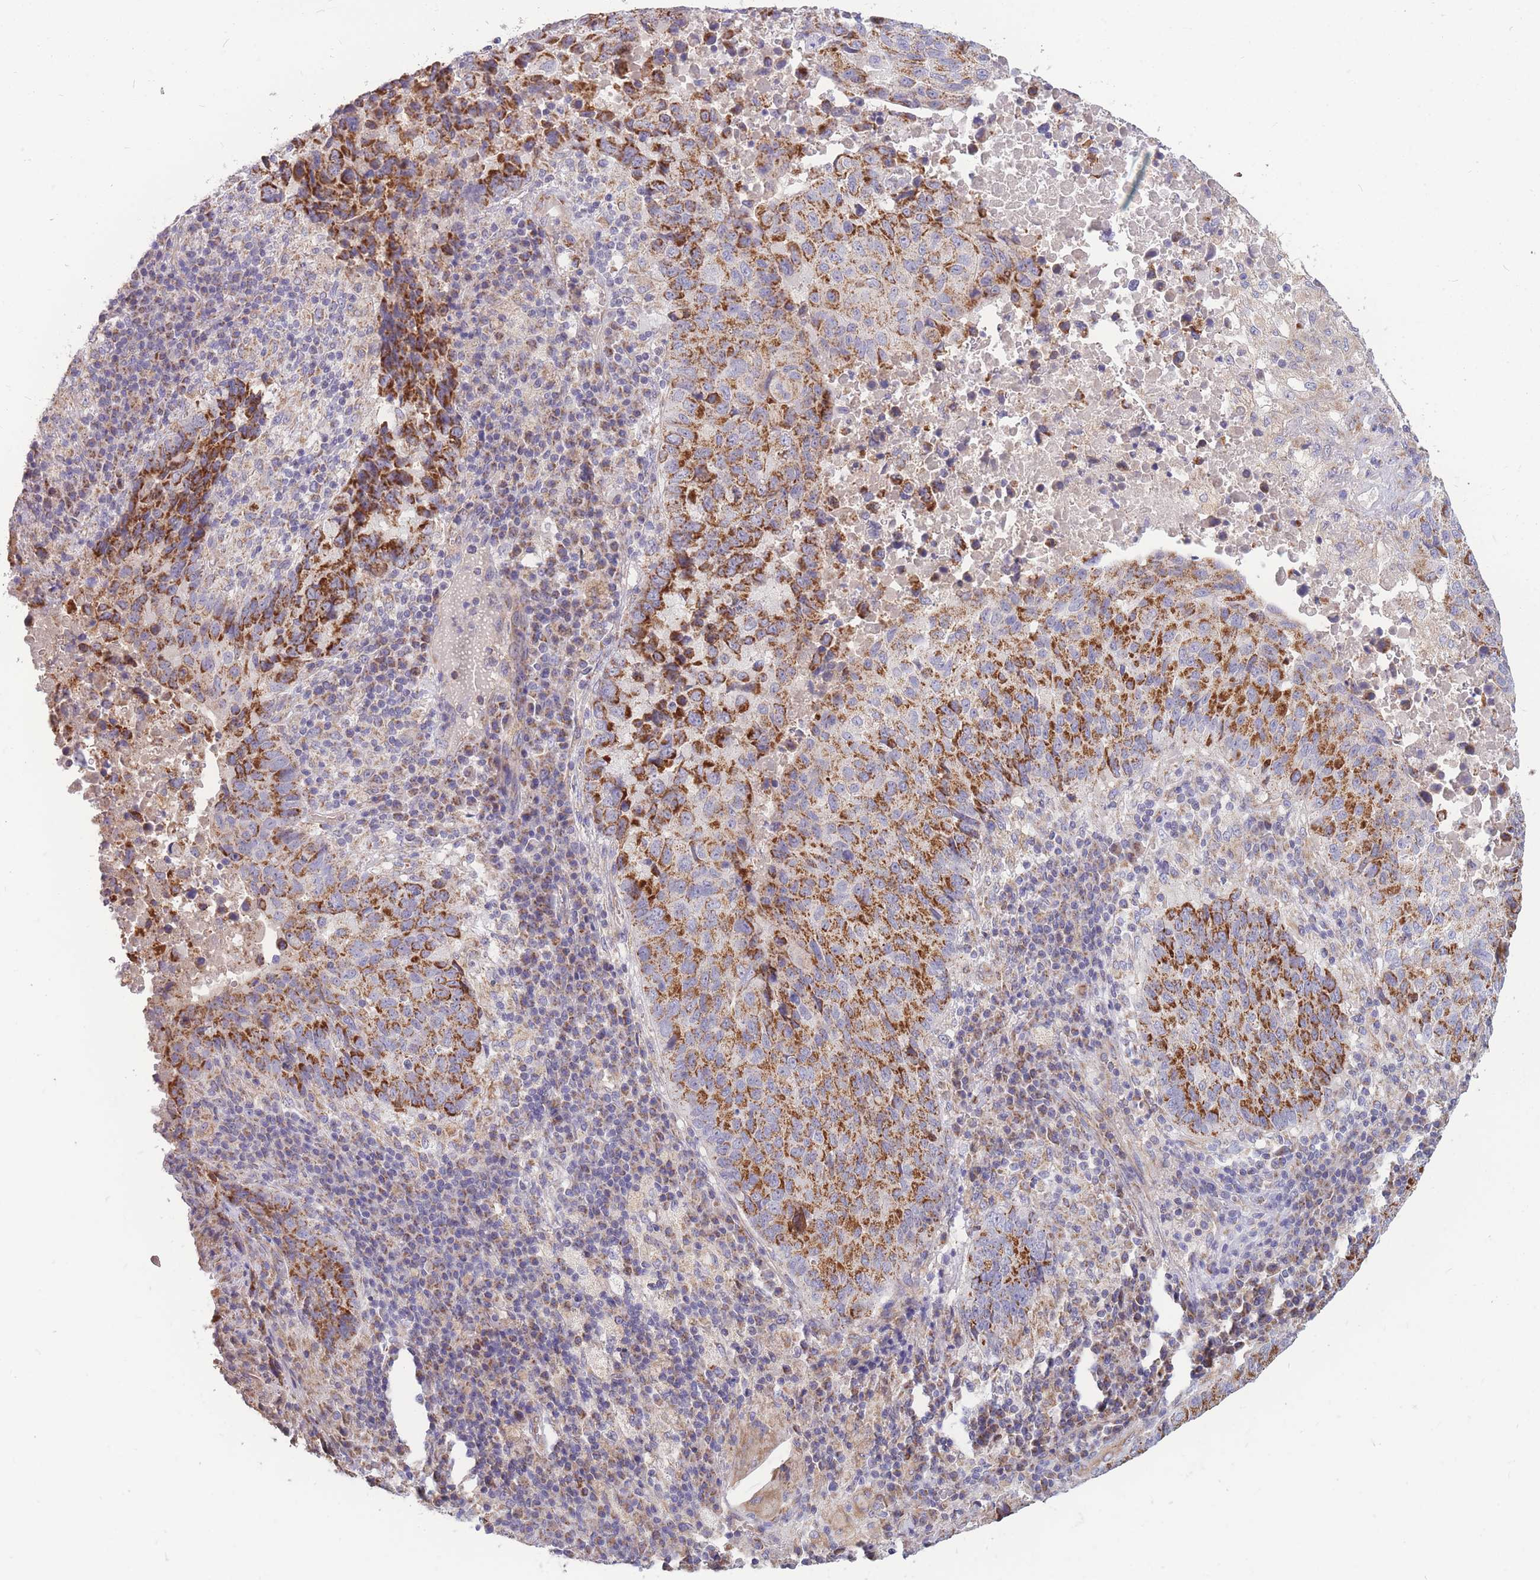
{"staining": {"intensity": "strong", "quantity": ">75%", "location": "cytoplasmic/membranous"}, "tissue": "lung cancer", "cell_type": "Tumor cells", "image_type": "cancer", "snomed": [{"axis": "morphology", "description": "Squamous cell carcinoma, NOS"}, {"axis": "topography", "description": "Lung"}], "caption": "The micrograph exhibits a brown stain indicating the presence of a protein in the cytoplasmic/membranous of tumor cells in lung cancer.", "gene": "MRPS9", "patient": {"sex": "male", "age": 73}}